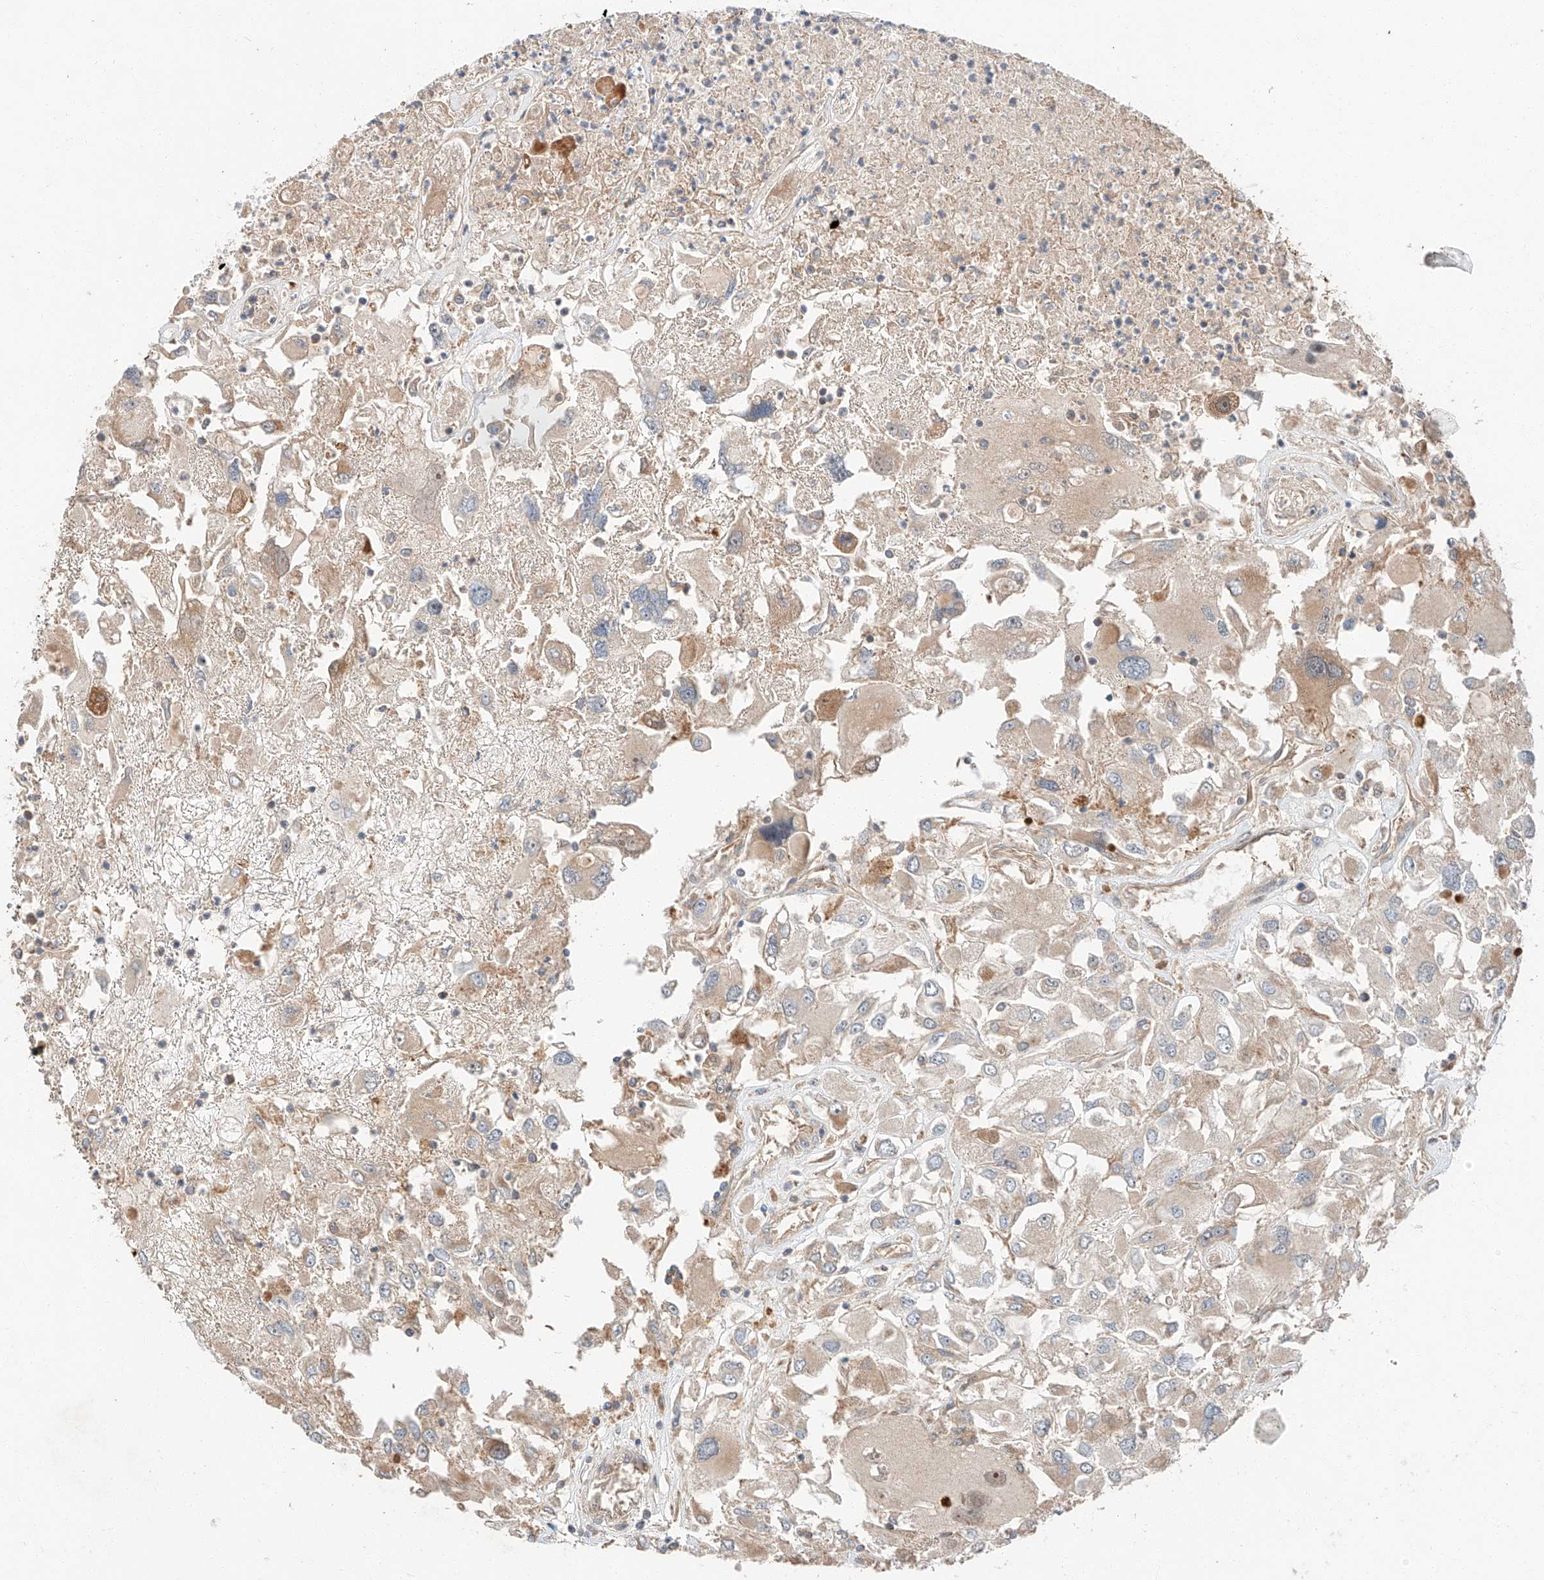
{"staining": {"intensity": "weak", "quantity": "25%-75%", "location": "cytoplasmic/membranous"}, "tissue": "renal cancer", "cell_type": "Tumor cells", "image_type": "cancer", "snomed": [{"axis": "morphology", "description": "Adenocarcinoma, NOS"}, {"axis": "topography", "description": "Kidney"}], "caption": "Tumor cells exhibit low levels of weak cytoplasmic/membranous positivity in approximately 25%-75% of cells in human adenocarcinoma (renal).", "gene": "XPNPEP1", "patient": {"sex": "female", "age": 52}}